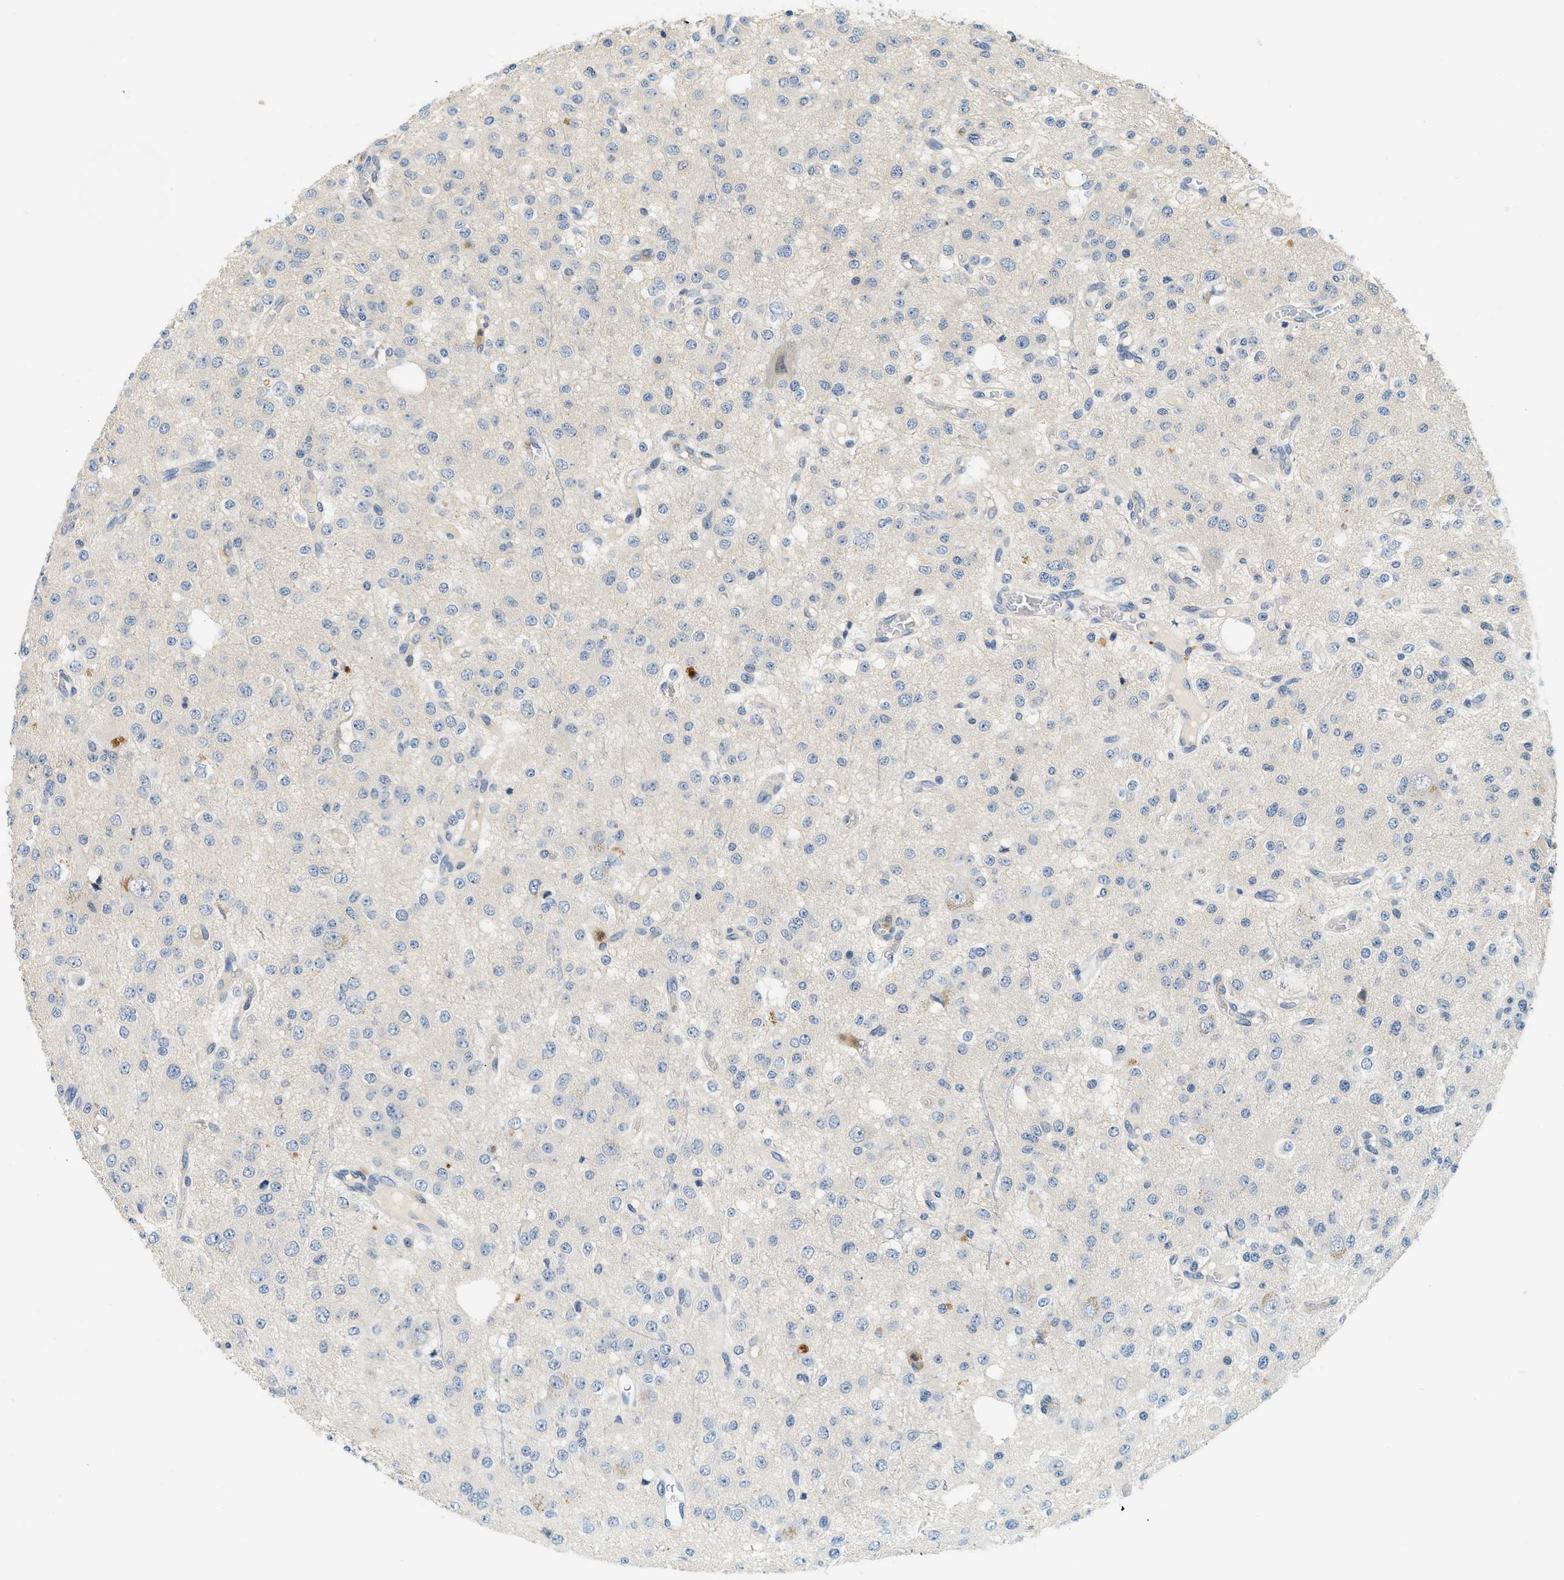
{"staining": {"intensity": "negative", "quantity": "none", "location": "none"}, "tissue": "glioma", "cell_type": "Tumor cells", "image_type": "cancer", "snomed": [{"axis": "morphology", "description": "Glioma, malignant, Low grade"}, {"axis": "topography", "description": "Brain"}], "caption": "This is an IHC image of human glioma. There is no positivity in tumor cells.", "gene": "RASGRP2", "patient": {"sex": "male", "age": 38}}